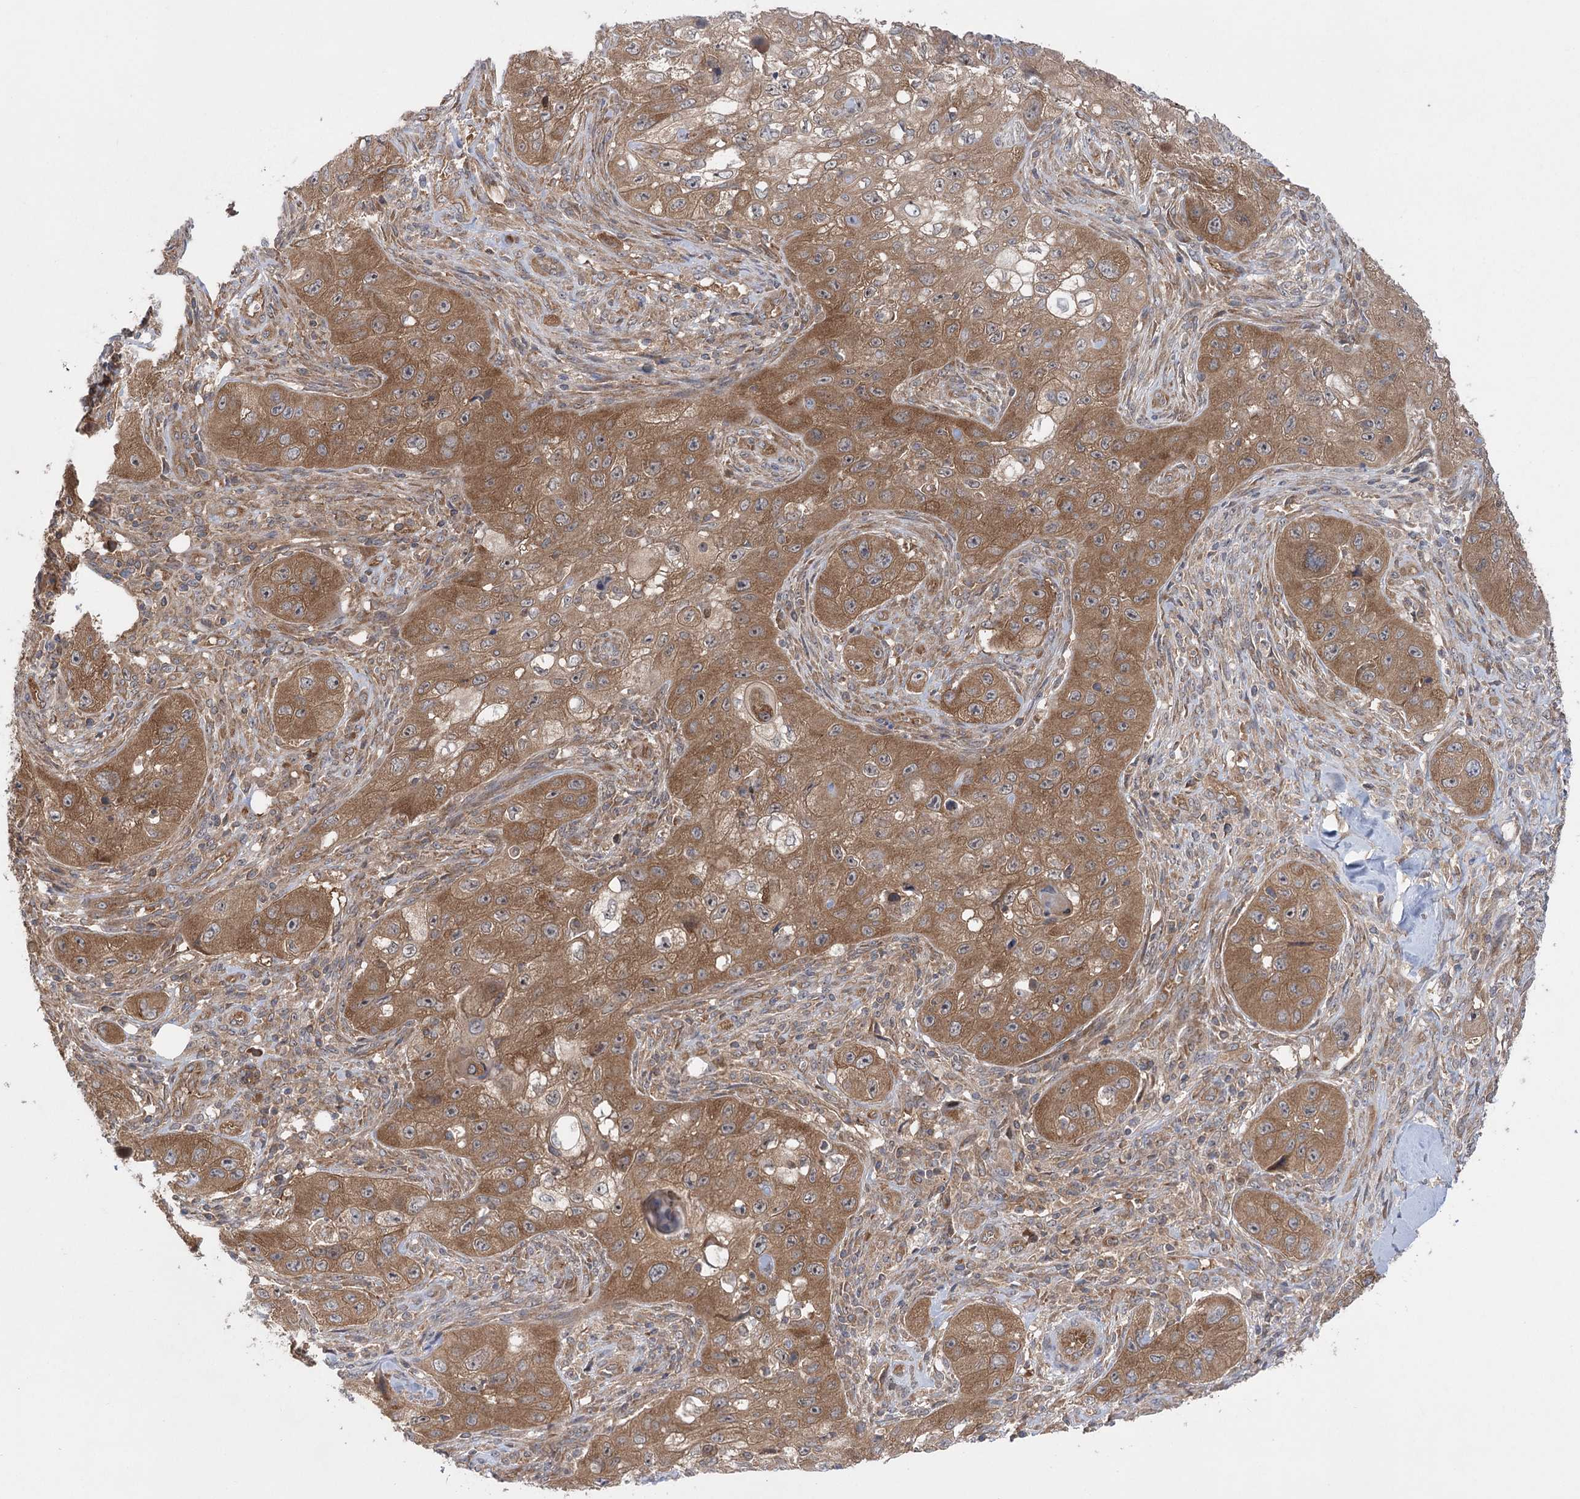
{"staining": {"intensity": "moderate", "quantity": ">75%", "location": "cytoplasmic/membranous"}, "tissue": "skin cancer", "cell_type": "Tumor cells", "image_type": "cancer", "snomed": [{"axis": "morphology", "description": "Squamous cell carcinoma, NOS"}, {"axis": "topography", "description": "Skin"}, {"axis": "topography", "description": "Subcutis"}], "caption": "DAB immunohistochemical staining of skin cancer (squamous cell carcinoma) displays moderate cytoplasmic/membranous protein positivity in about >75% of tumor cells. (Stains: DAB (3,3'-diaminobenzidine) in brown, nuclei in blue, Microscopy: brightfield microscopy at high magnification).", "gene": "EIF3A", "patient": {"sex": "male", "age": 73}}